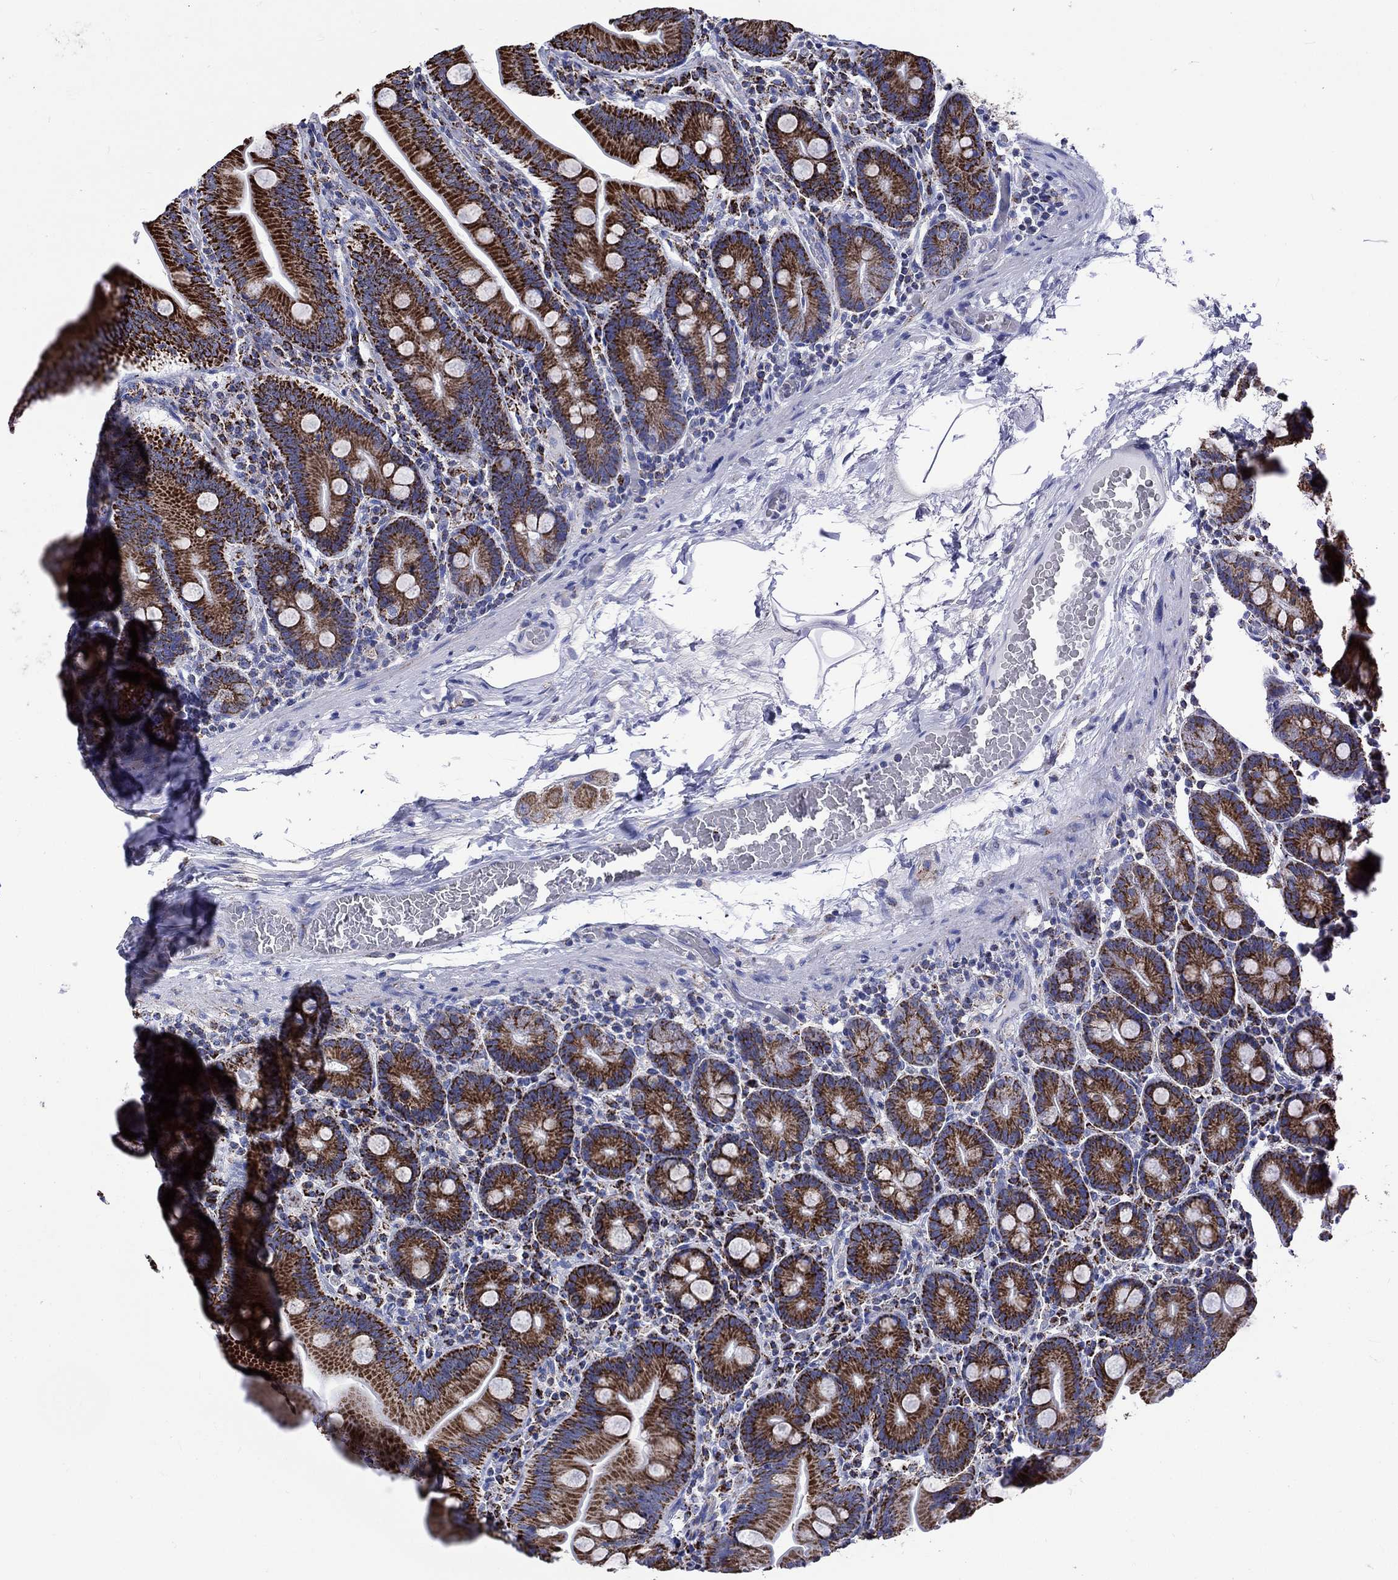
{"staining": {"intensity": "strong", "quantity": ">75%", "location": "cytoplasmic/membranous"}, "tissue": "small intestine", "cell_type": "Glandular cells", "image_type": "normal", "snomed": [{"axis": "morphology", "description": "Normal tissue, NOS"}, {"axis": "topography", "description": "Small intestine"}], "caption": "Immunohistochemistry histopathology image of unremarkable small intestine: small intestine stained using immunohistochemistry reveals high levels of strong protein expression localized specifically in the cytoplasmic/membranous of glandular cells, appearing as a cytoplasmic/membranous brown color.", "gene": "RCE1", "patient": {"sex": "male", "age": 37}}